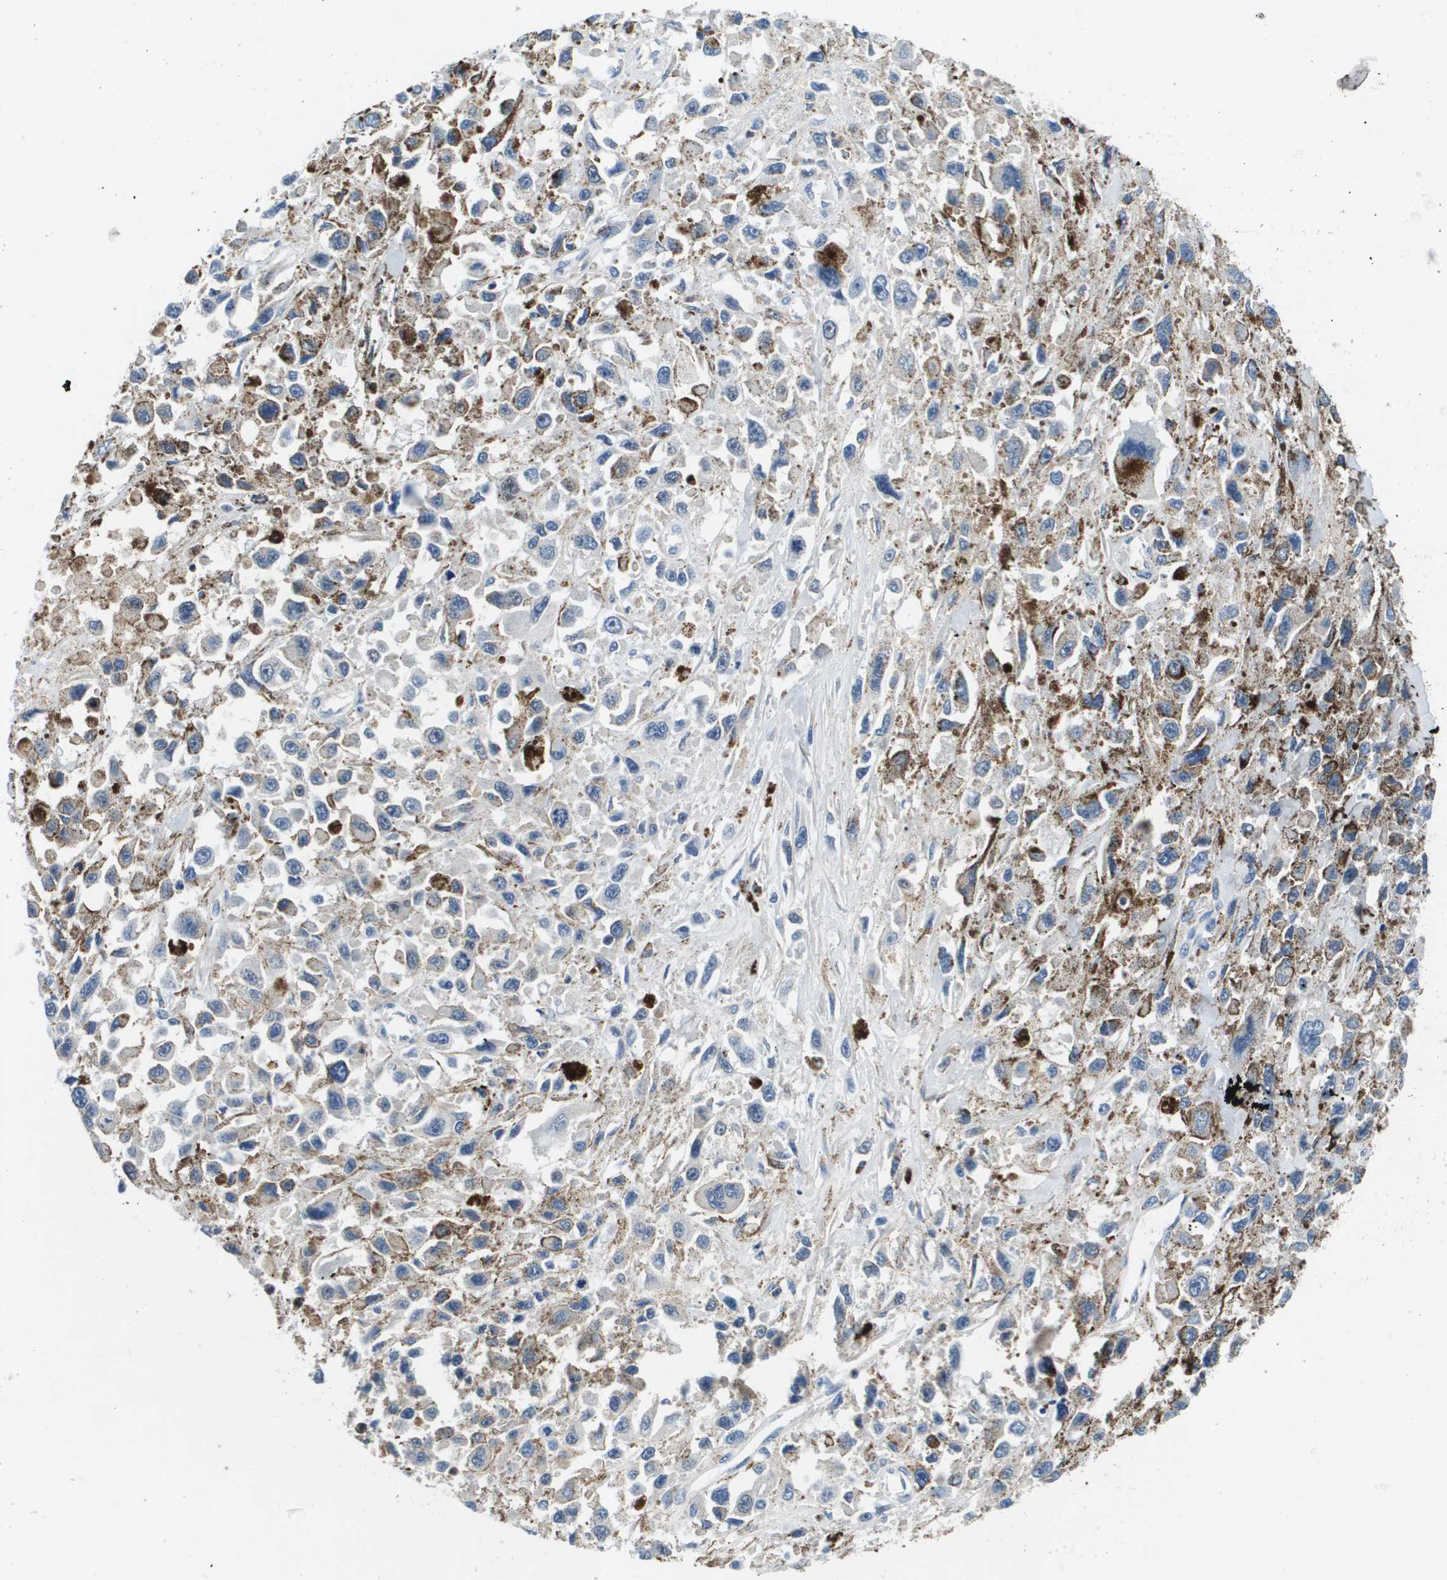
{"staining": {"intensity": "negative", "quantity": "none", "location": "none"}, "tissue": "melanoma", "cell_type": "Tumor cells", "image_type": "cancer", "snomed": [{"axis": "morphology", "description": "Malignant melanoma, Metastatic site"}, {"axis": "topography", "description": "Lymph node"}], "caption": "Immunohistochemistry of human malignant melanoma (metastatic site) displays no expression in tumor cells.", "gene": "KCNQ5", "patient": {"sex": "male", "age": 59}}